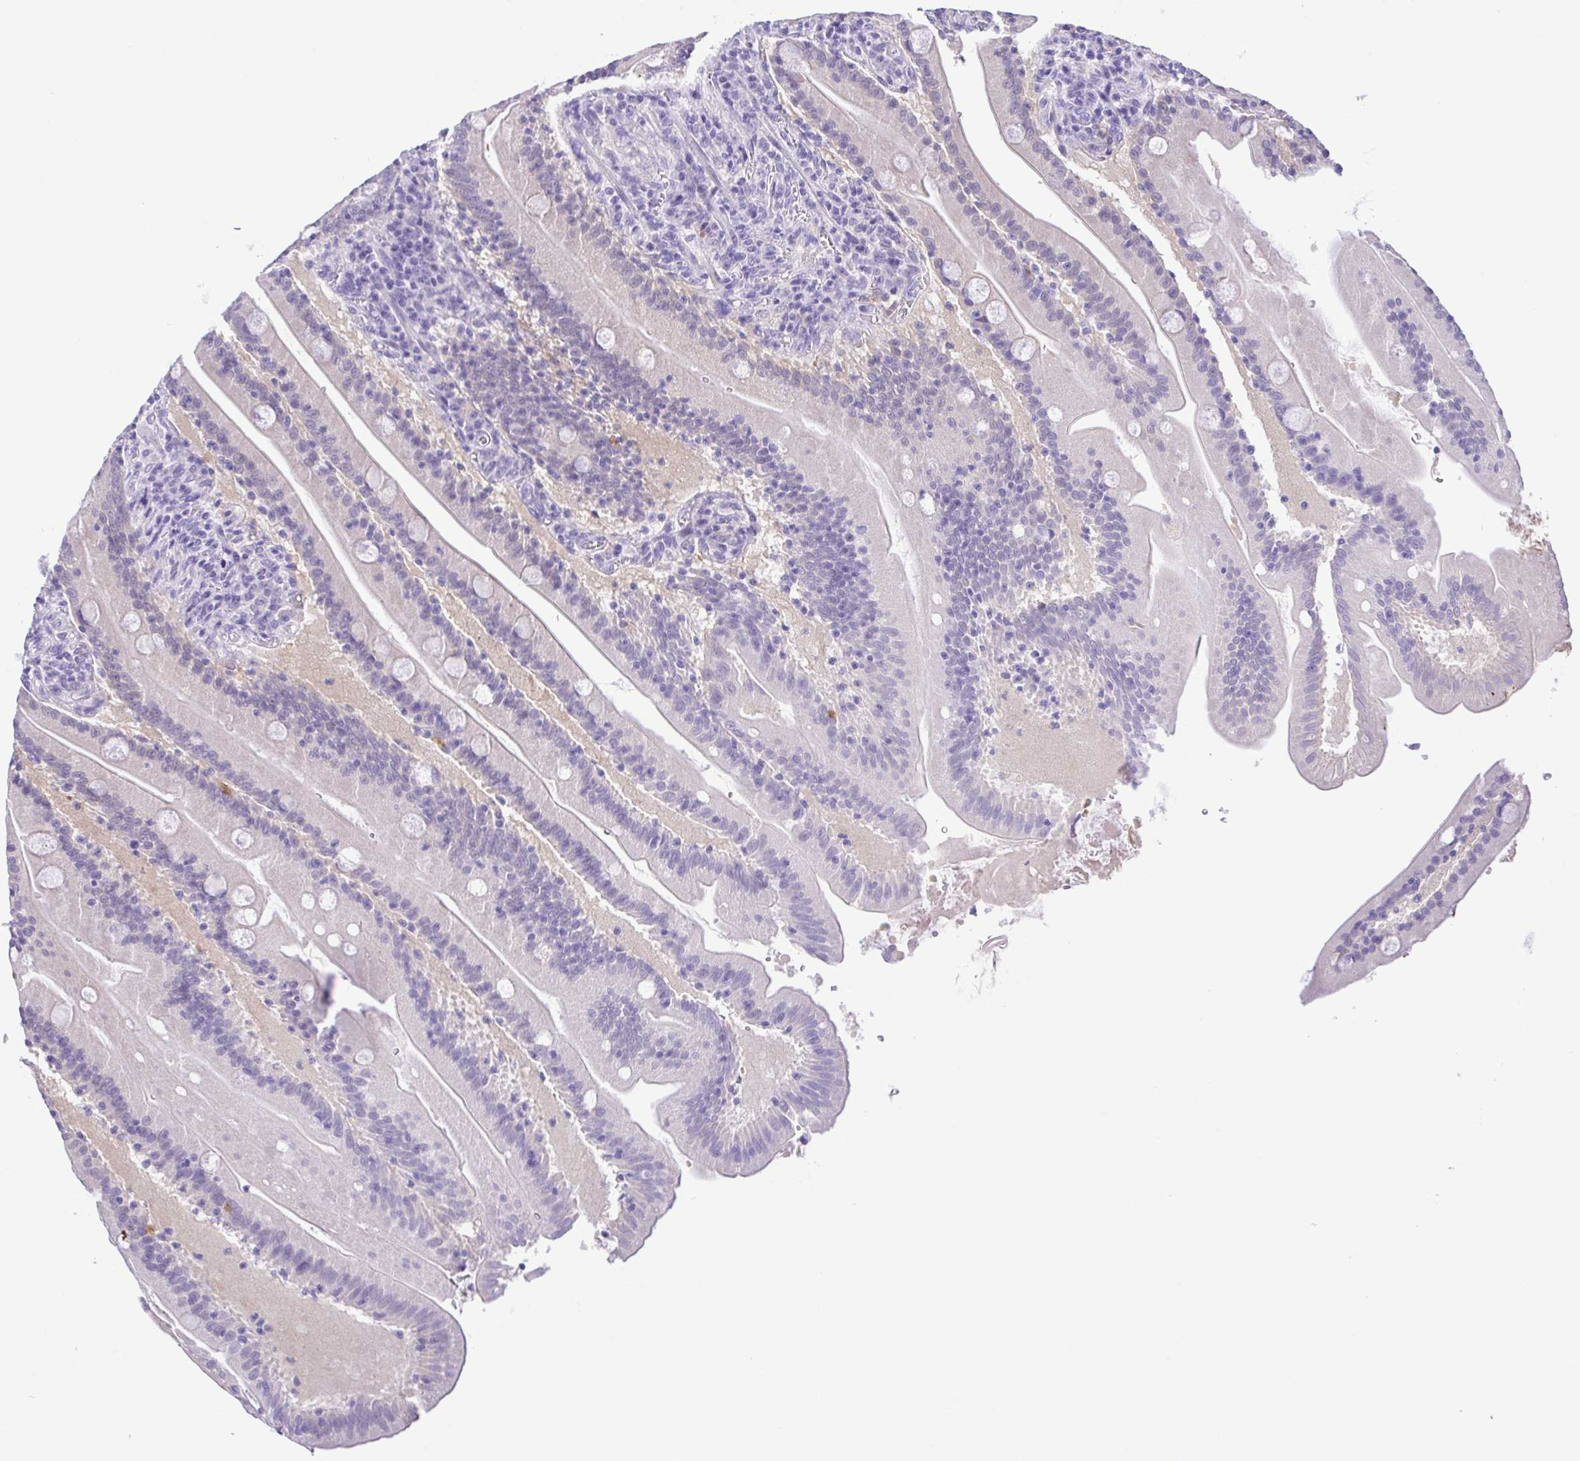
{"staining": {"intensity": "moderate", "quantity": "<25%", "location": "cytoplasmic/membranous"}, "tissue": "small intestine", "cell_type": "Glandular cells", "image_type": "normal", "snomed": [{"axis": "morphology", "description": "Normal tissue, NOS"}, {"axis": "topography", "description": "Small intestine"}], "caption": "Benign small intestine was stained to show a protein in brown. There is low levels of moderate cytoplasmic/membranous staining in approximately <25% of glandular cells. (DAB IHC, brown staining for protein, blue staining for nuclei).", "gene": "IGFL1", "patient": {"sex": "male", "age": 37}}